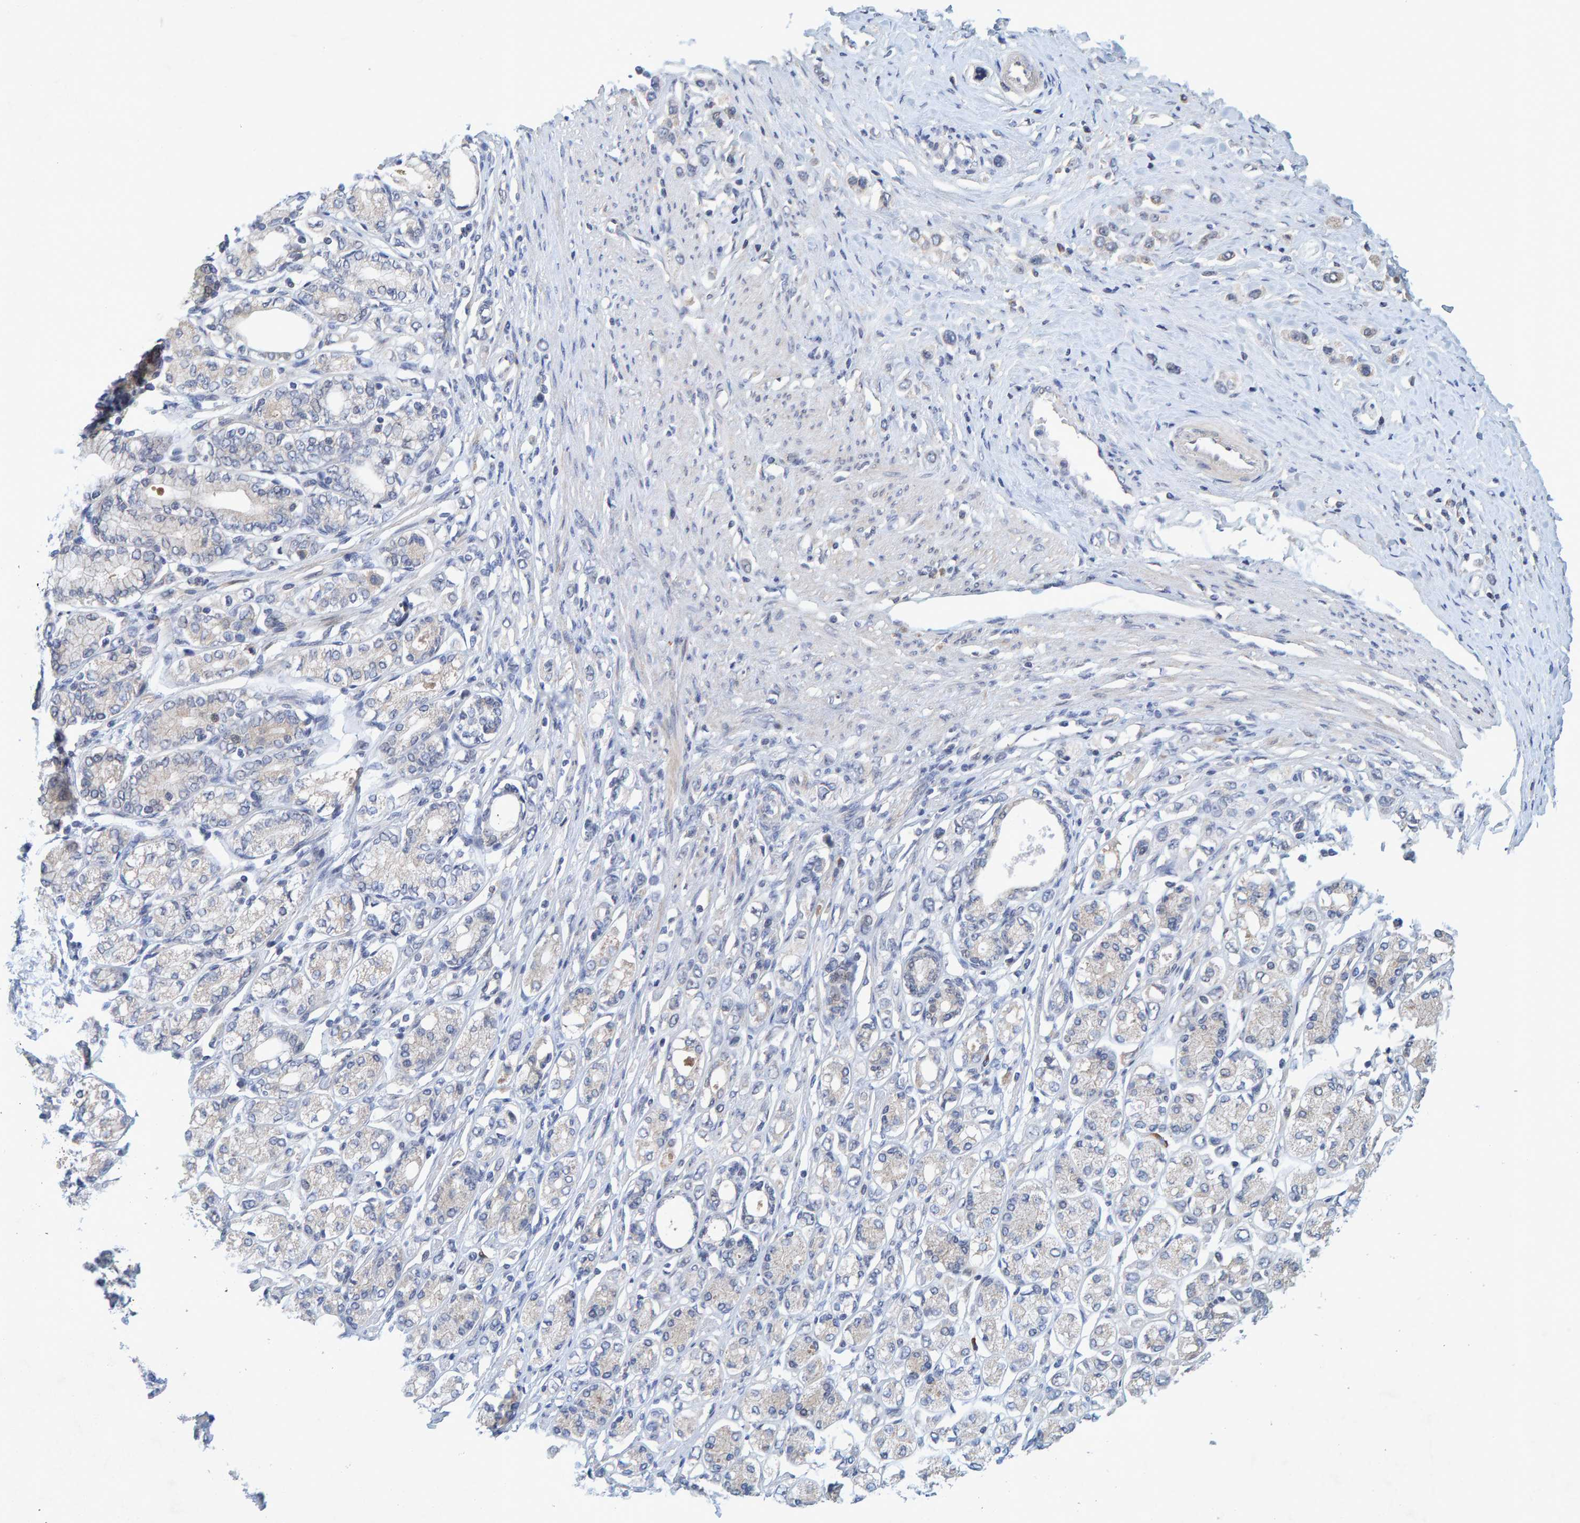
{"staining": {"intensity": "negative", "quantity": "none", "location": "none"}, "tissue": "stomach cancer", "cell_type": "Tumor cells", "image_type": "cancer", "snomed": [{"axis": "morphology", "description": "Adenocarcinoma, NOS"}, {"axis": "topography", "description": "Stomach"}], "caption": "Tumor cells show no significant staining in stomach cancer.", "gene": "ZNF77", "patient": {"sex": "female", "age": 65}}